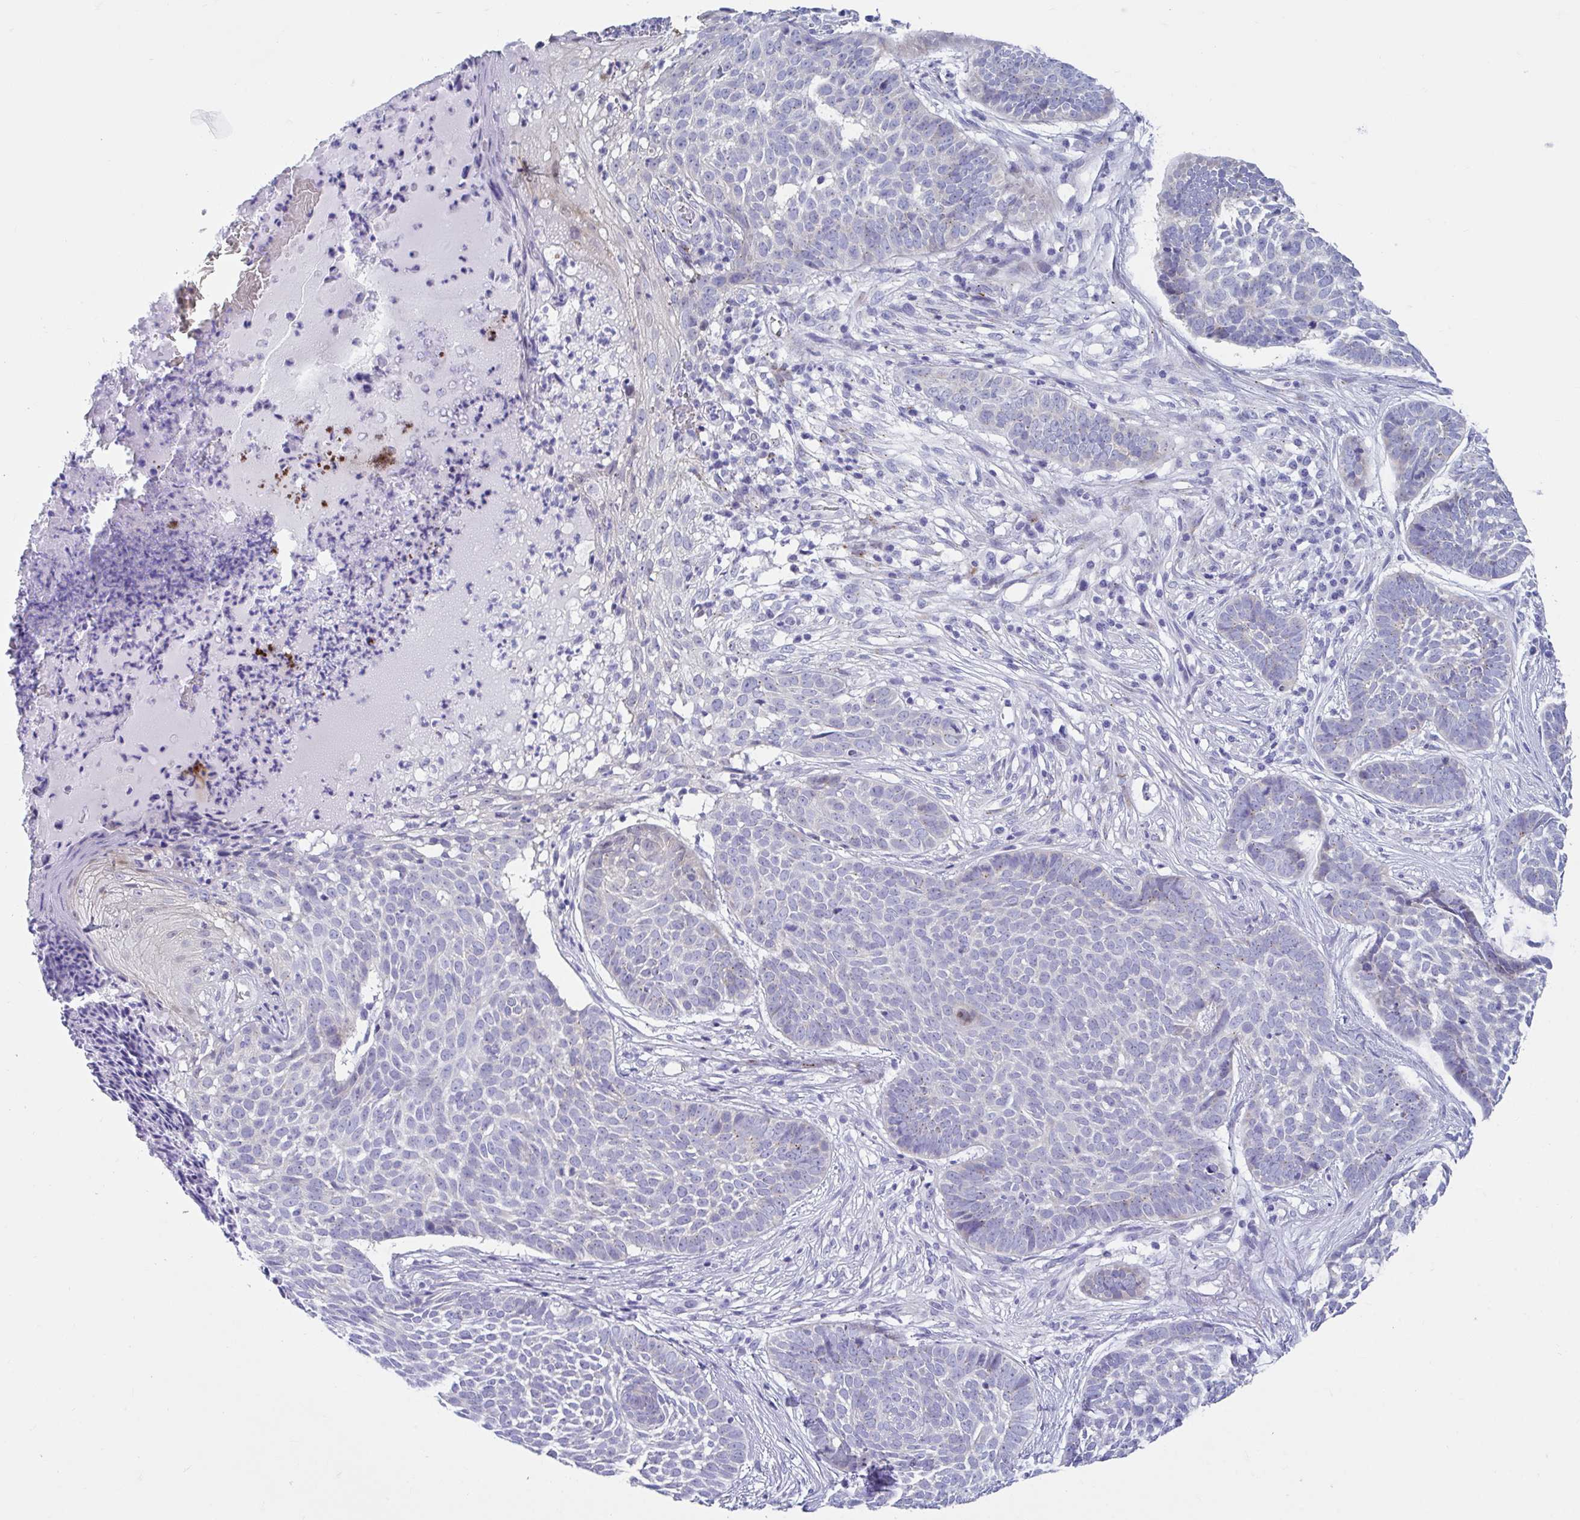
{"staining": {"intensity": "negative", "quantity": "none", "location": "none"}, "tissue": "skin cancer", "cell_type": "Tumor cells", "image_type": "cancer", "snomed": [{"axis": "morphology", "description": "Basal cell carcinoma"}, {"axis": "topography", "description": "Skin"}], "caption": "The image demonstrates no staining of tumor cells in skin cancer (basal cell carcinoma).", "gene": "TTC30B", "patient": {"sex": "female", "age": 89}}